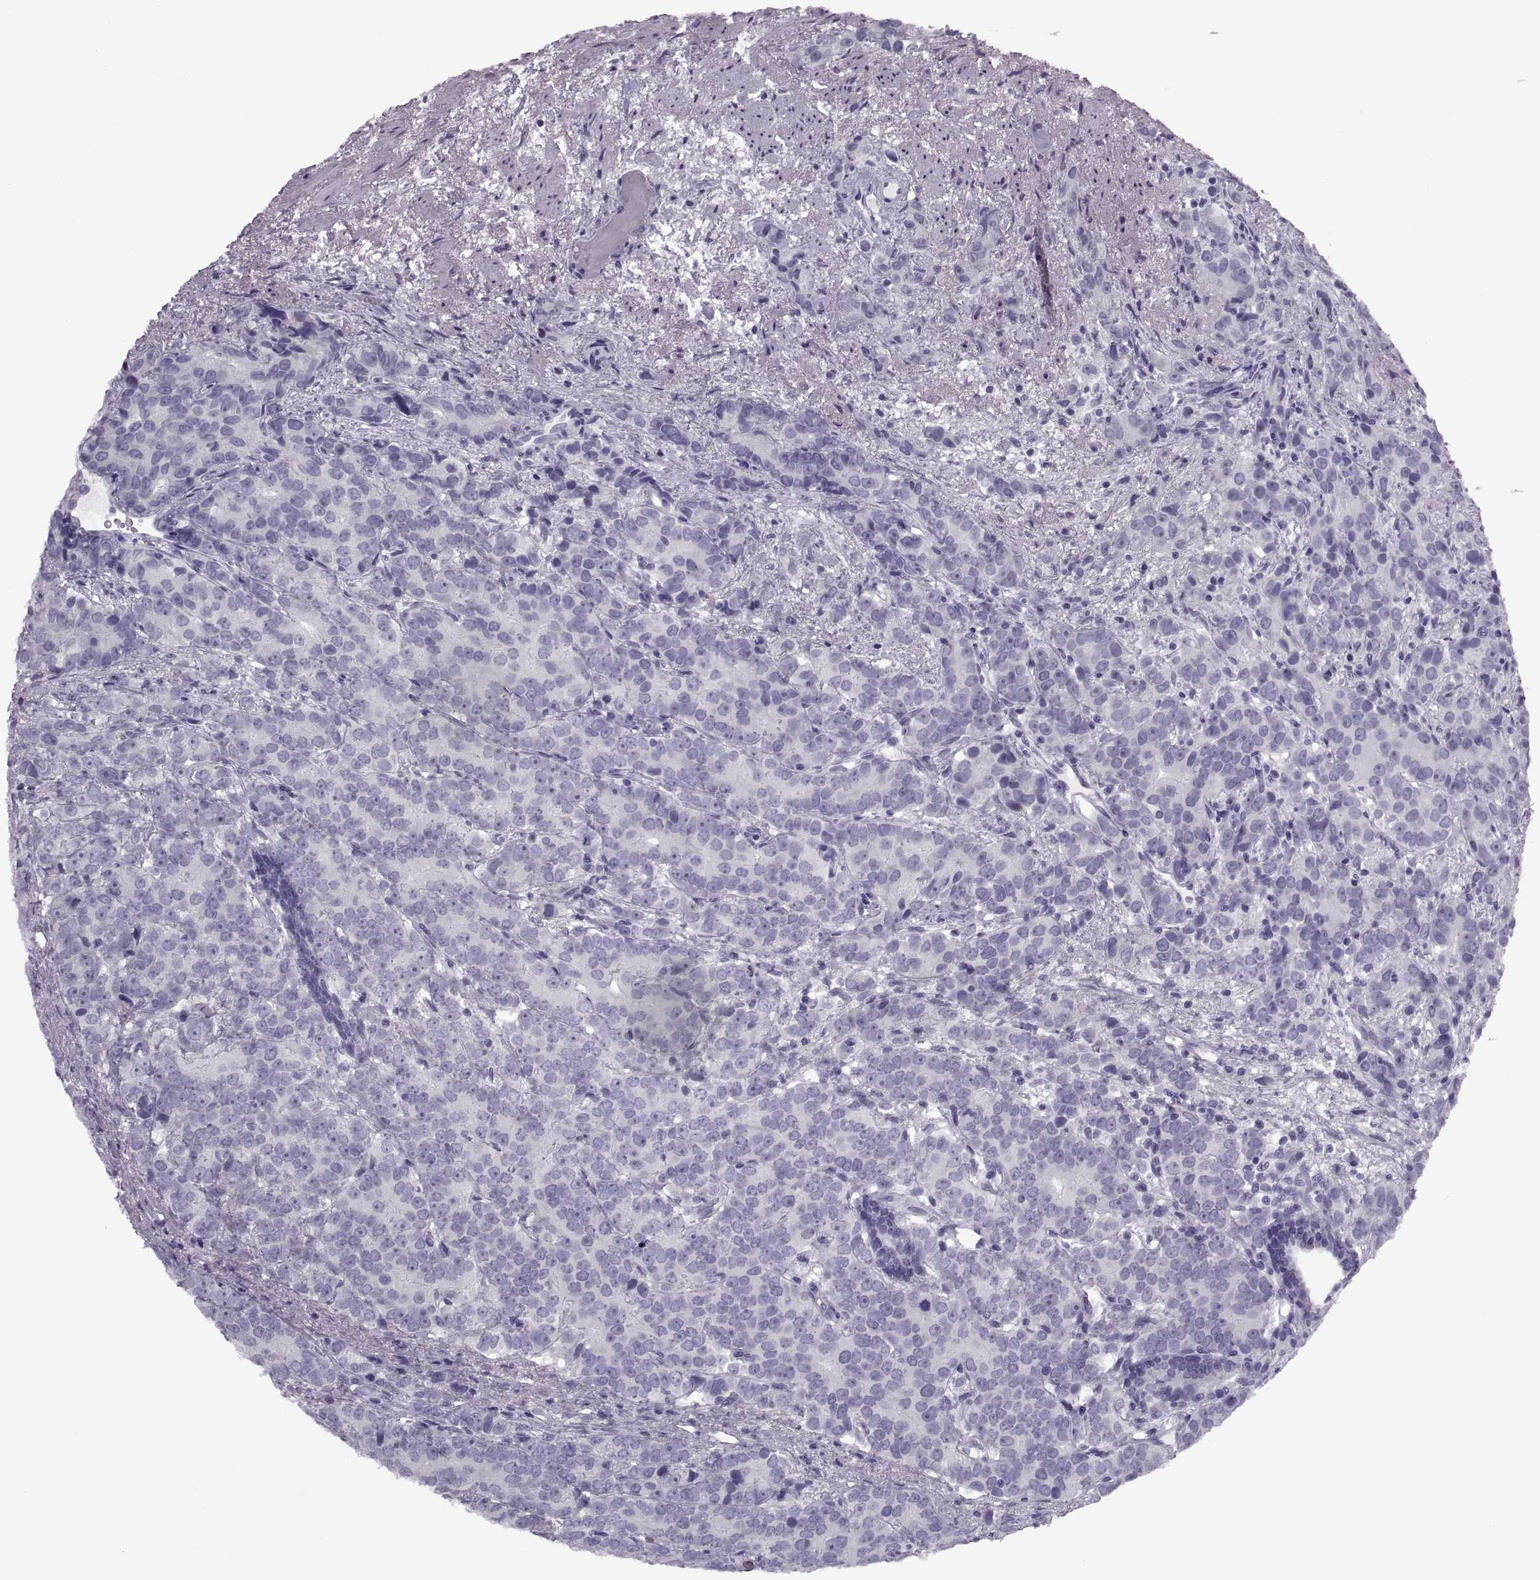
{"staining": {"intensity": "negative", "quantity": "none", "location": "none"}, "tissue": "prostate cancer", "cell_type": "Tumor cells", "image_type": "cancer", "snomed": [{"axis": "morphology", "description": "Adenocarcinoma, High grade"}, {"axis": "topography", "description": "Prostate"}], "caption": "High magnification brightfield microscopy of prostate cancer (high-grade adenocarcinoma) stained with DAB (3,3'-diaminobenzidine) (brown) and counterstained with hematoxylin (blue): tumor cells show no significant expression. Brightfield microscopy of immunohistochemistry stained with DAB (brown) and hematoxylin (blue), captured at high magnification.", "gene": "FAM24A", "patient": {"sex": "male", "age": 90}}